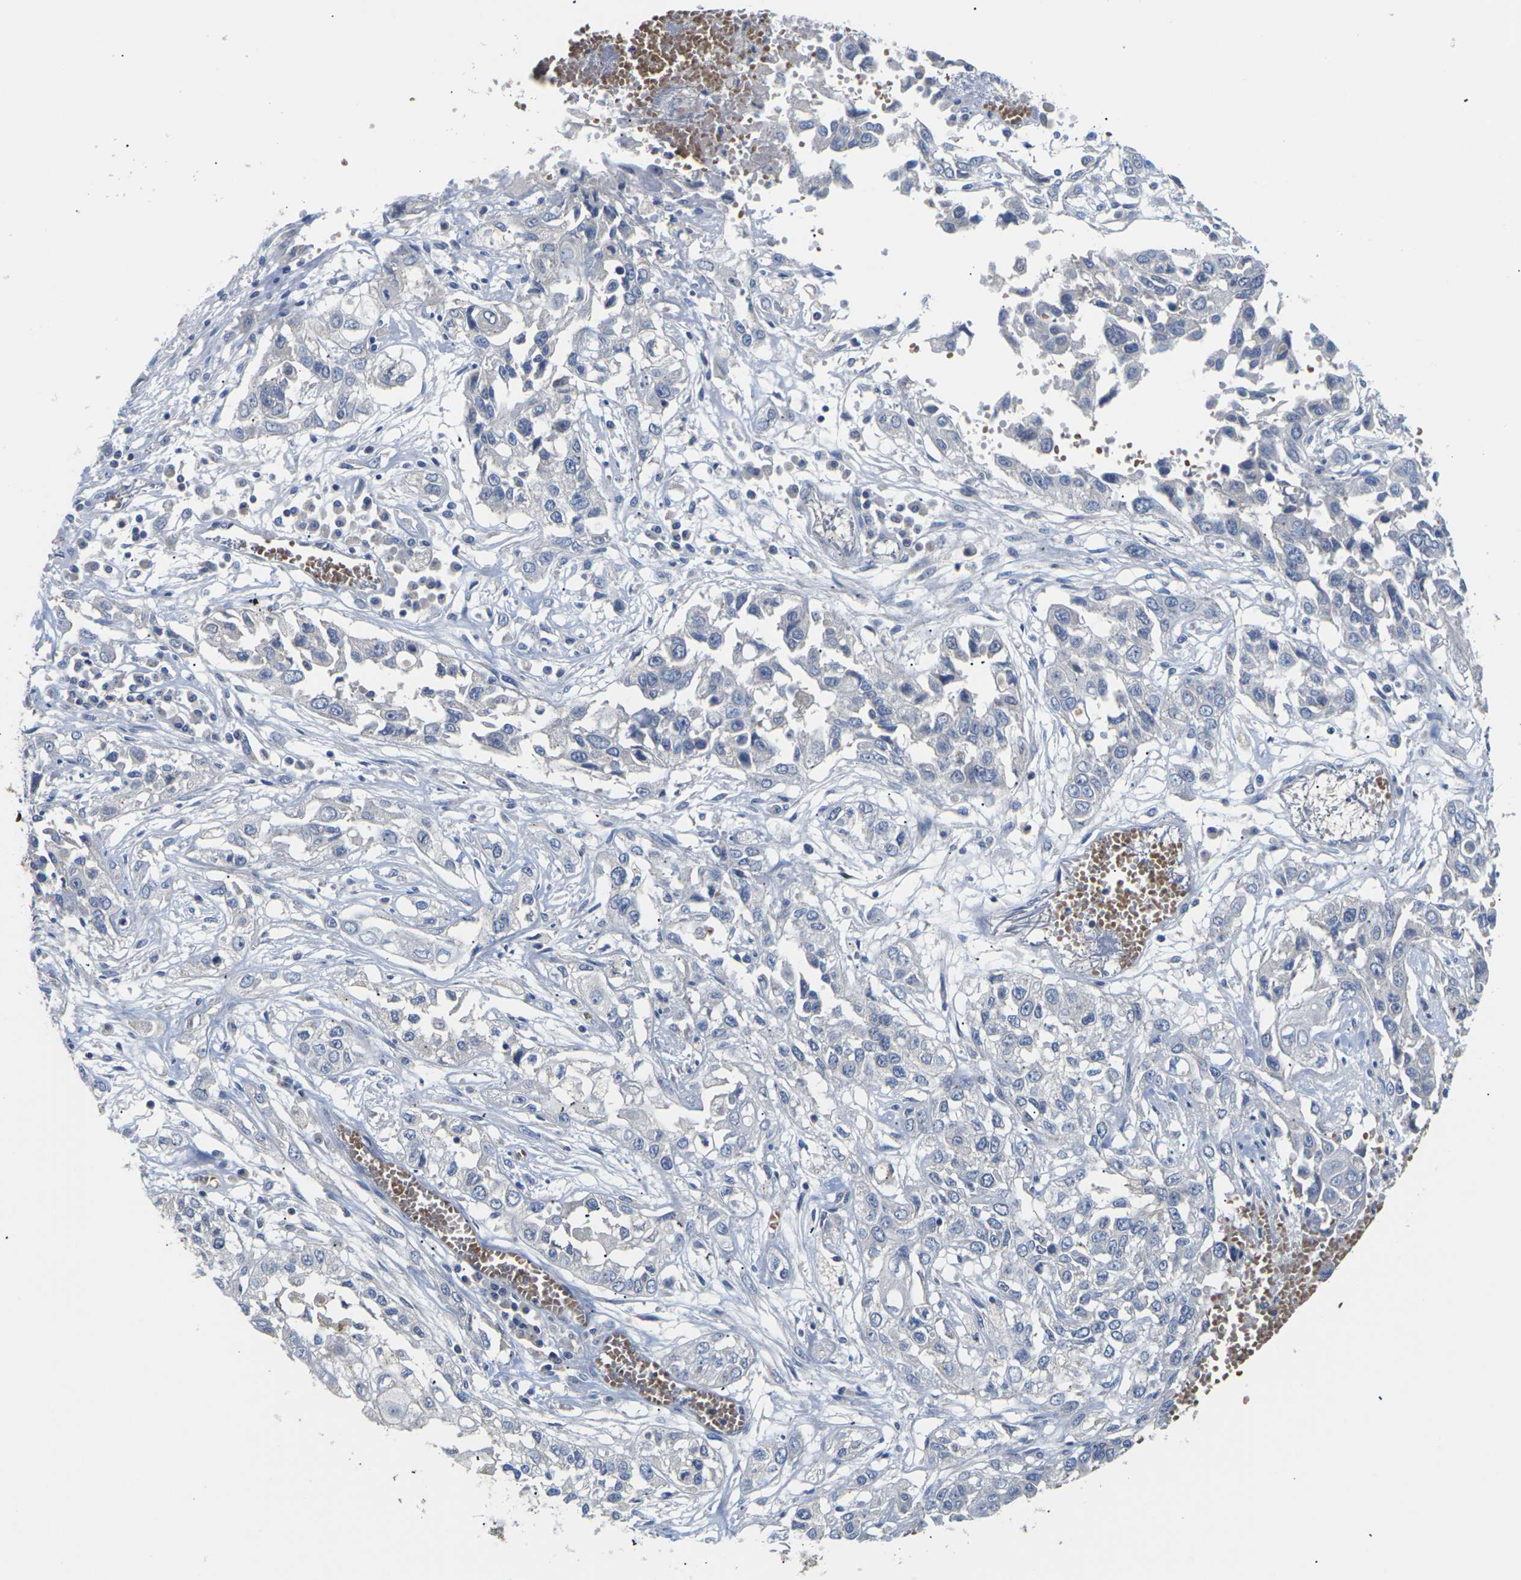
{"staining": {"intensity": "negative", "quantity": "none", "location": "none"}, "tissue": "lung cancer", "cell_type": "Tumor cells", "image_type": "cancer", "snomed": [{"axis": "morphology", "description": "Squamous cell carcinoma, NOS"}, {"axis": "topography", "description": "Lung"}], "caption": "The histopathology image displays no staining of tumor cells in lung cancer. The staining was performed using DAB (3,3'-diaminobenzidine) to visualize the protein expression in brown, while the nuclei were stained in blue with hematoxylin (Magnification: 20x).", "gene": "TMCO4", "patient": {"sex": "male", "age": 71}}